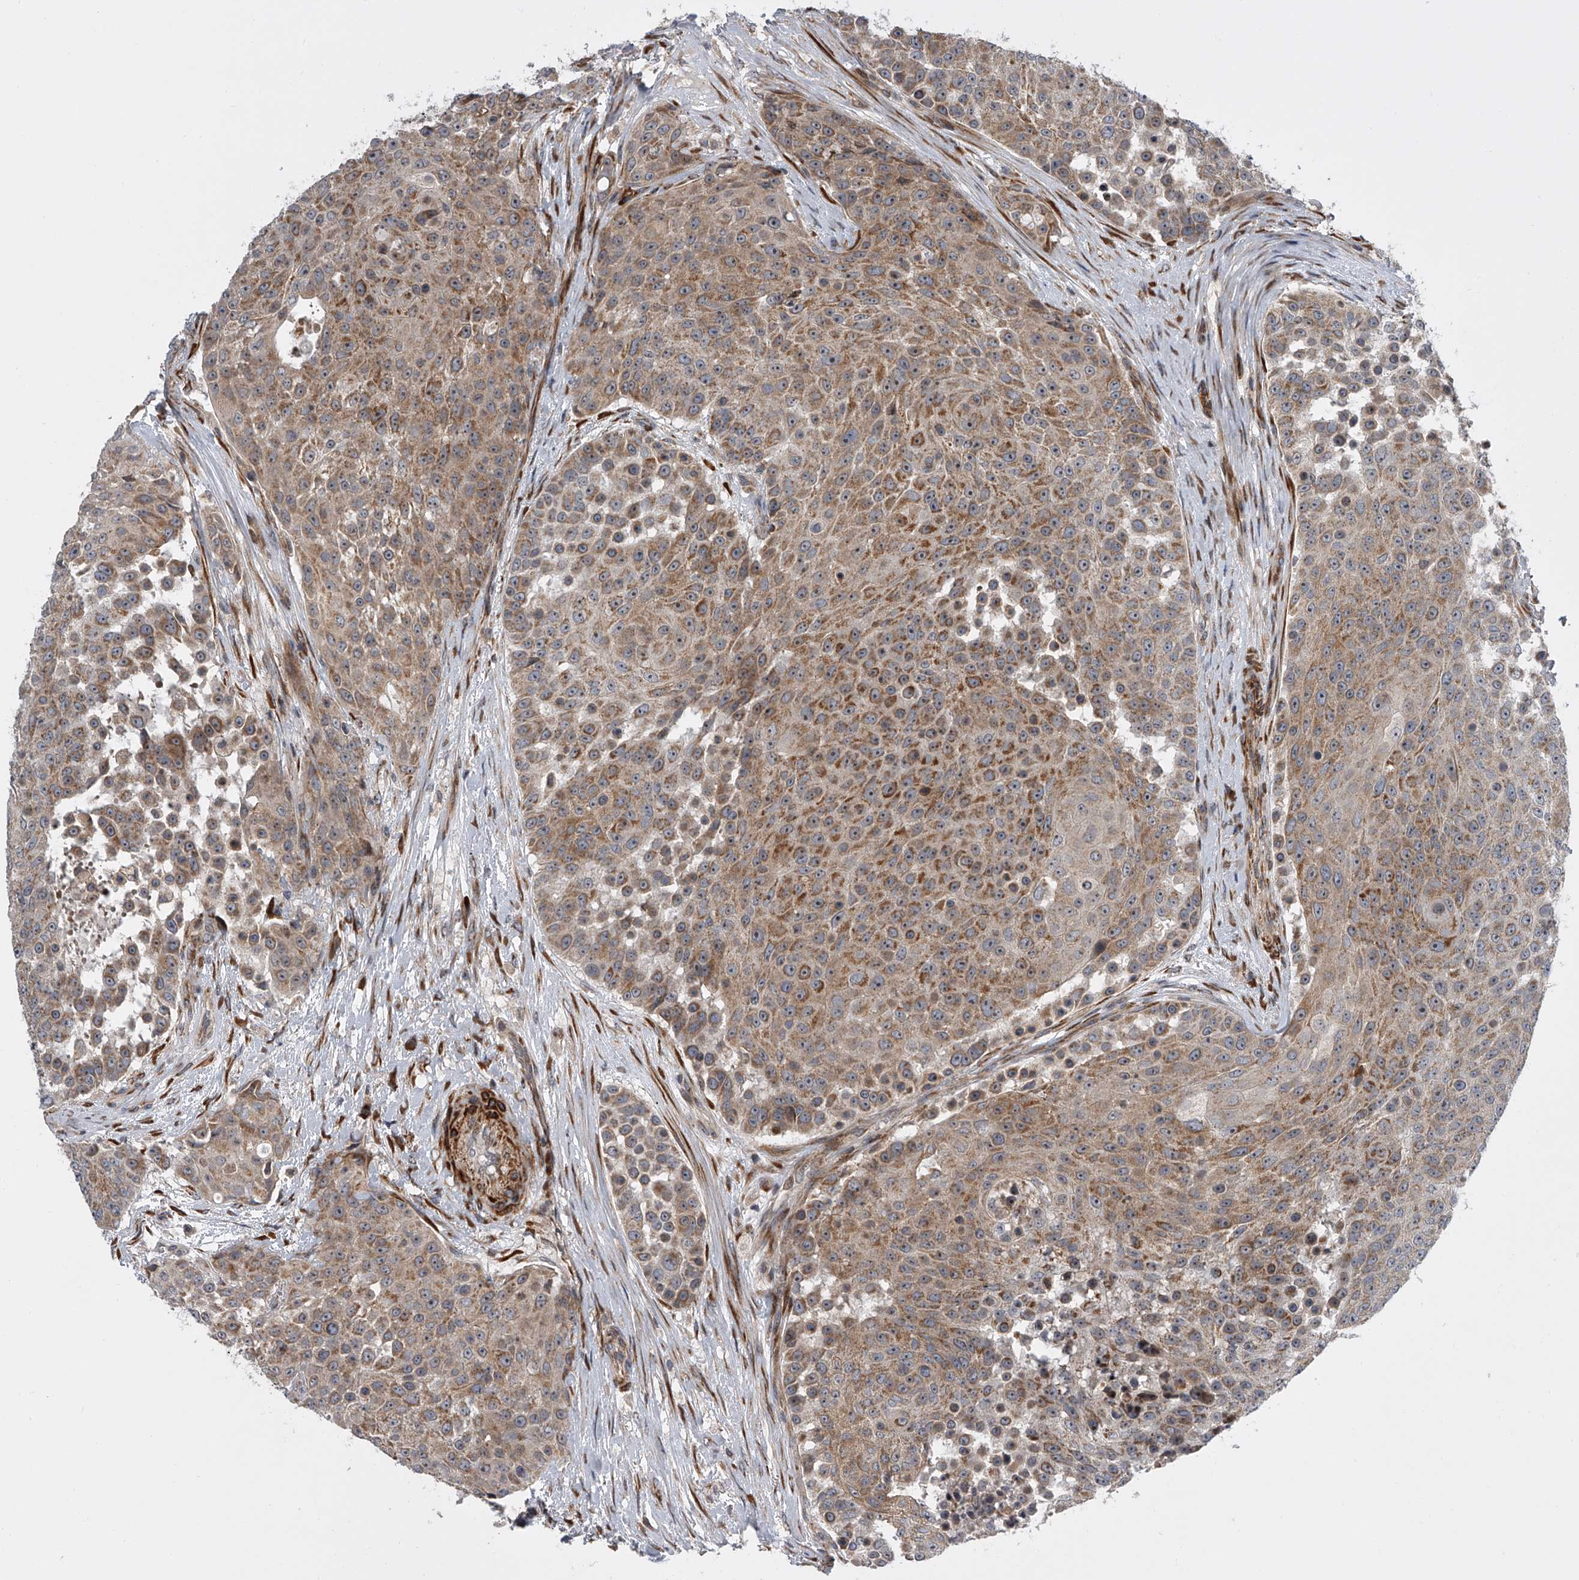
{"staining": {"intensity": "moderate", "quantity": ">75%", "location": "cytoplasmic/membranous"}, "tissue": "urothelial cancer", "cell_type": "Tumor cells", "image_type": "cancer", "snomed": [{"axis": "morphology", "description": "Urothelial carcinoma, High grade"}, {"axis": "topography", "description": "Urinary bladder"}], "caption": "Immunohistochemical staining of human urothelial carcinoma (high-grade) displays medium levels of moderate cytoplasmic/membranous positivity in approximately >75% of tumor cells.", "gene": "DLGAP2", "patient": {"sex": "female", "age": 63}}